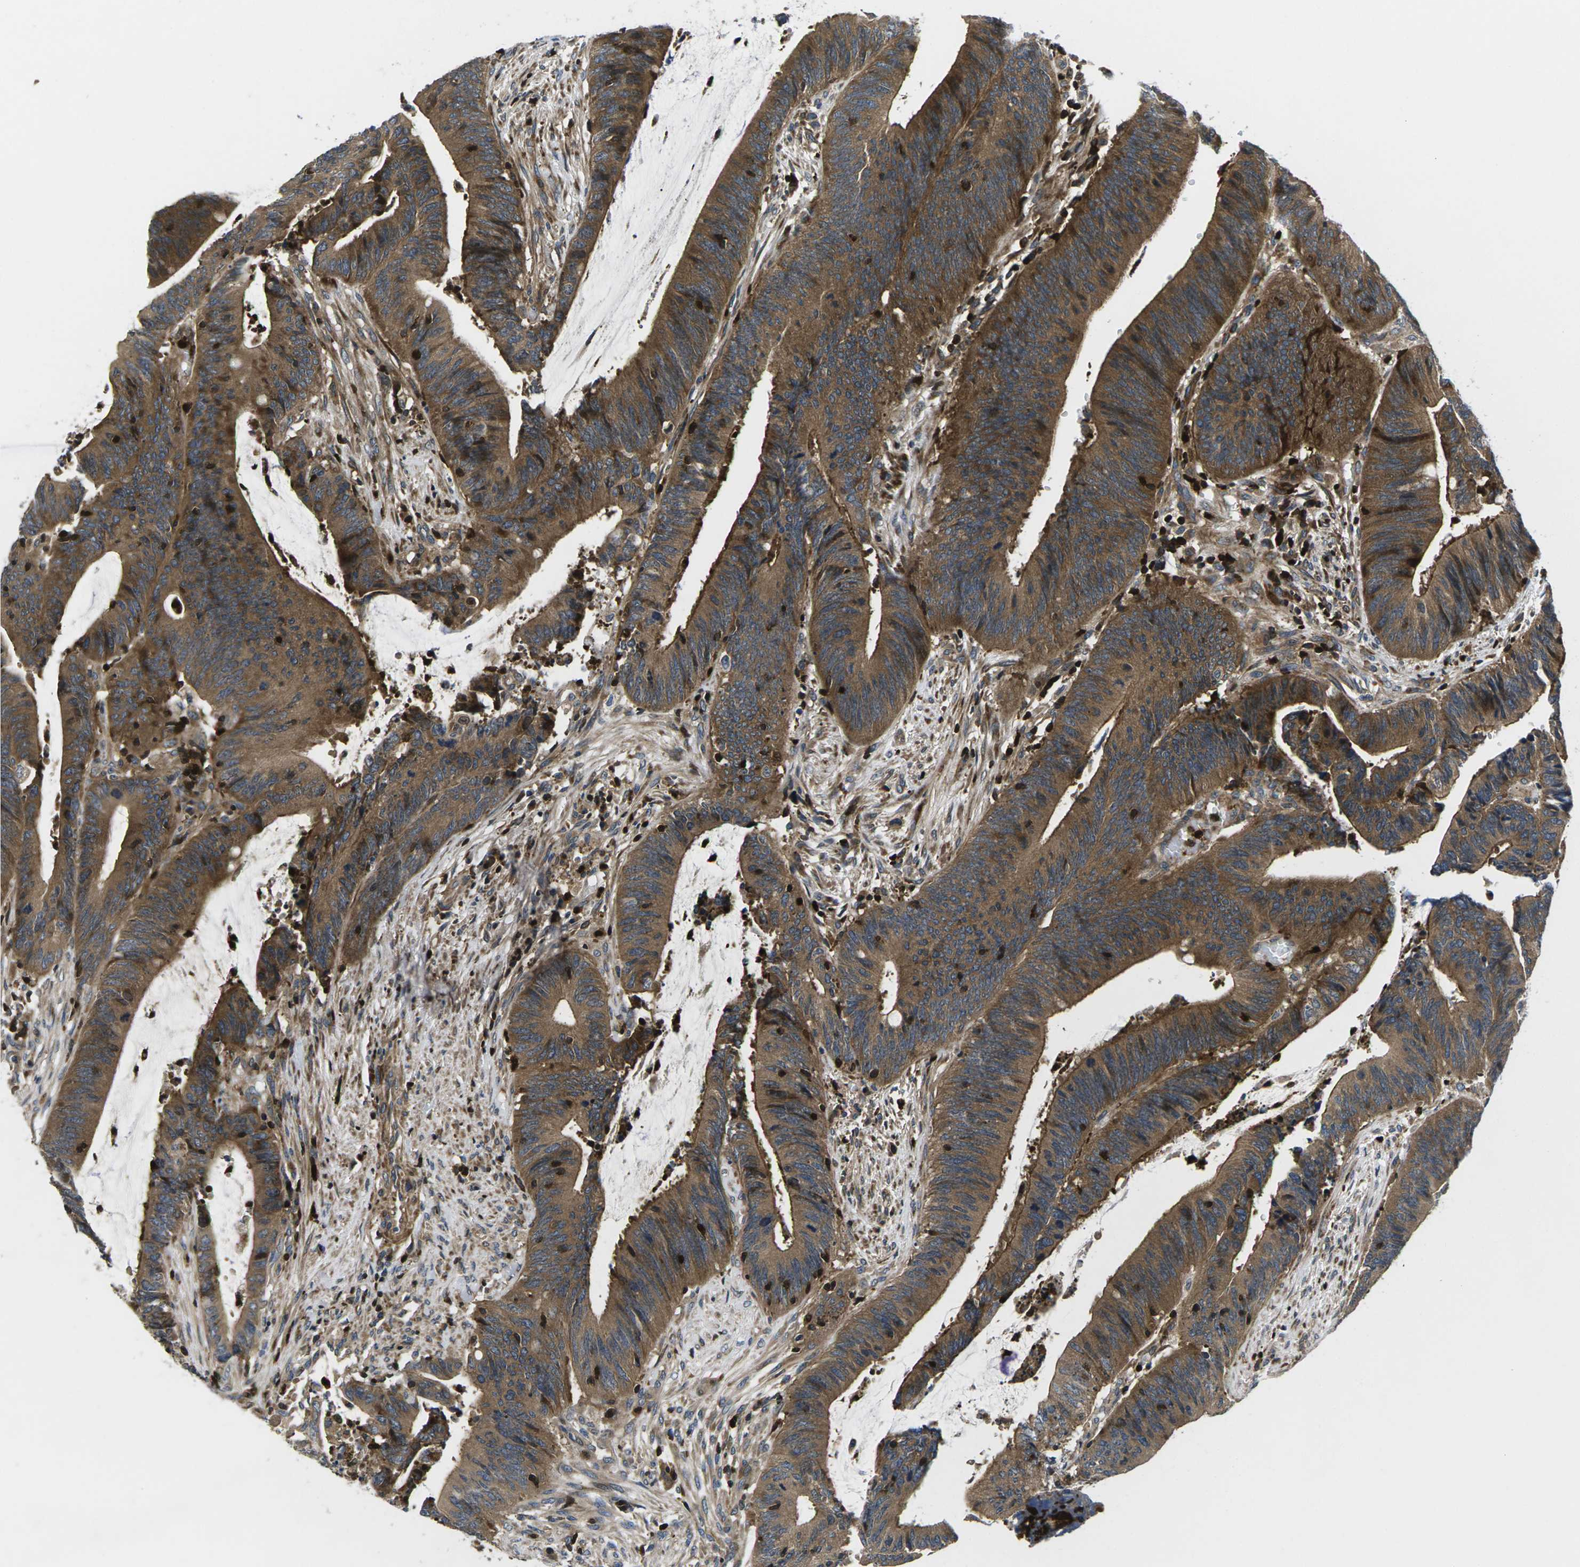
{"staining": {"intensity": "strong", "quantity": ">75%", "location": "cytoplasmic/membranous"}, "tissue": "colorectal cancer", "cell_type": "Tumor cells", "image_type": "cancer", "snomed": [{"axis": "morphology", "description": "Normal tissue, NOS"}, {"axis": "morphology", "description": "Adenocarcinoma, NOS"}, {"axis": "topography", "description": "Rectum"}], "caption": "The image exhibits staining of adenocarcinoma (colorectal), revealing strong cytoplasmic/membranous protein expression (brown color) within tumor cells. Nuclei are stained in blue.", "gene": "PLCE1", "patient": {"sex": "female", "age": 66}}